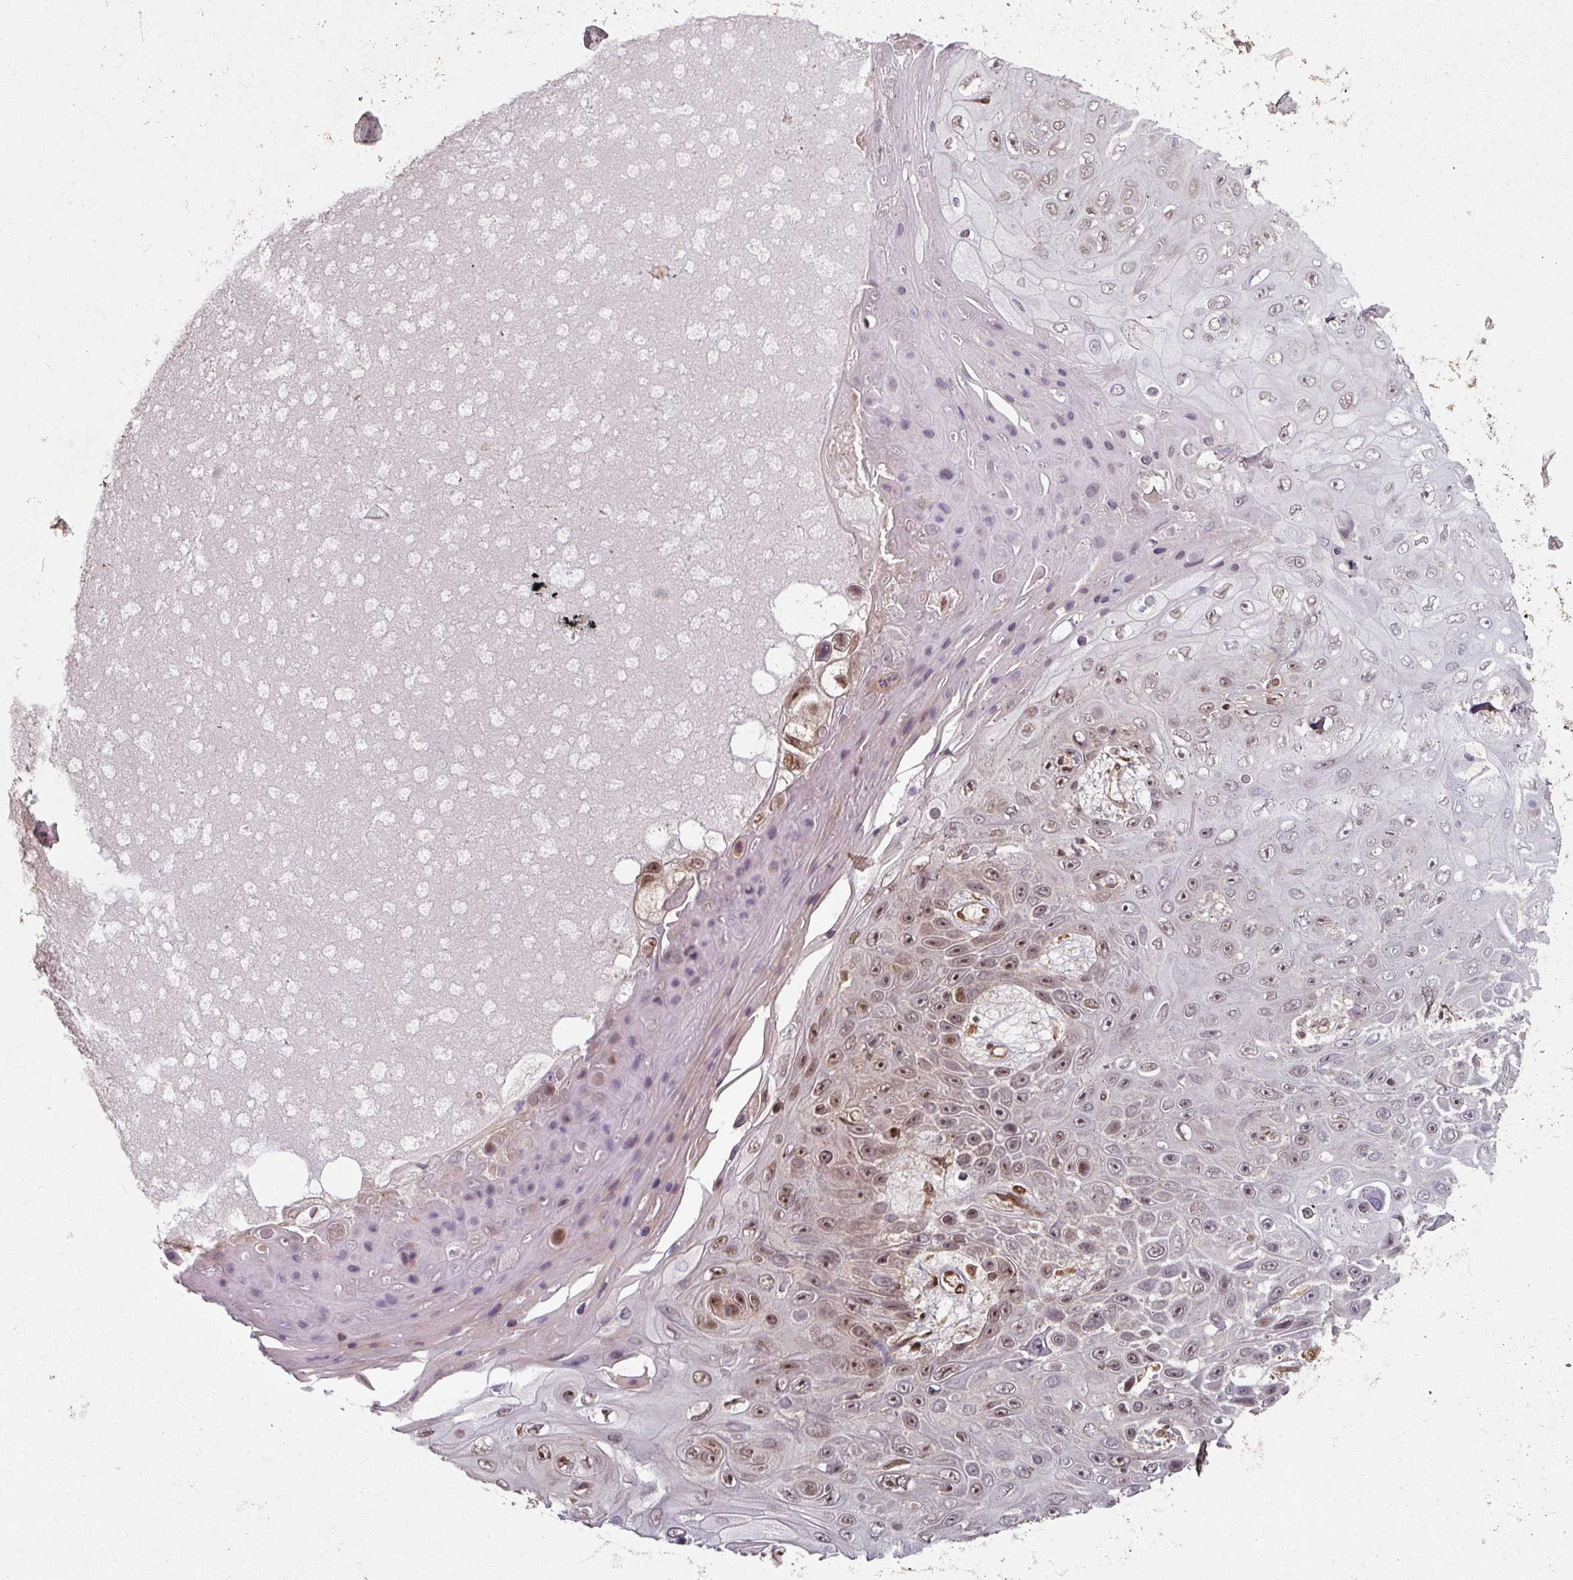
{"staining": {"intensity": "moderate", "quantity": "25%-75%", "location": "nuclear"}, "tissue": "skin cancer", "cell_type": "Tumor cells", "image_type": "cancer", "snomed": [{"axis": "morphology", "description": "Squamous cell carcinoma, NOS"}, {"axis": "topography", "description": "Skin"}], "caption": "Human skin cancer (squamous cell carcinoma) stained with a brown dye reveals moderate nuclear positive expression in approximately 25%-75% of tumor cells.", "gene": "SIK3", "patient": {"sex": "male", "age": 82}}